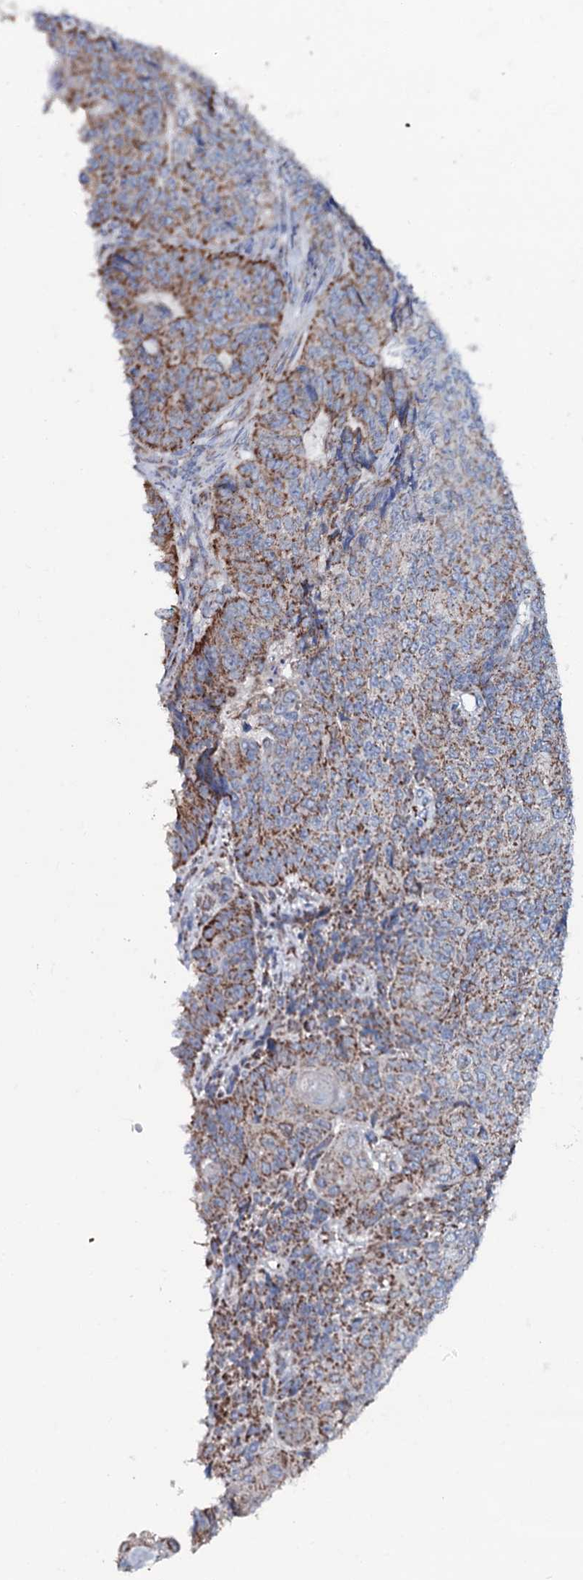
{"staining": {"intensity": "moderate", "quantity": ">75%", "location": "cytoplasmic/membranous"}, "tissue": "endometrial cancer", "cell_type": "Tumor cells", "image_type": "cancer", "snomed": [{"axis": "morphology", "description": "Adenocarcinoma, NOS"}, {"axis": "topography", "description": "Endometrium"}], "caption": "Adenocarcinoma (endometrial) was stained to show a protein in brown. There is medium levels of moderate cytoplasmic/membranous expression in about >75% of tumor cells. (DAB = brown stain, brightfield microscopy at high magnification).", "gene": "MRPS35", "patient": {"sex": "female", "age": 32}}